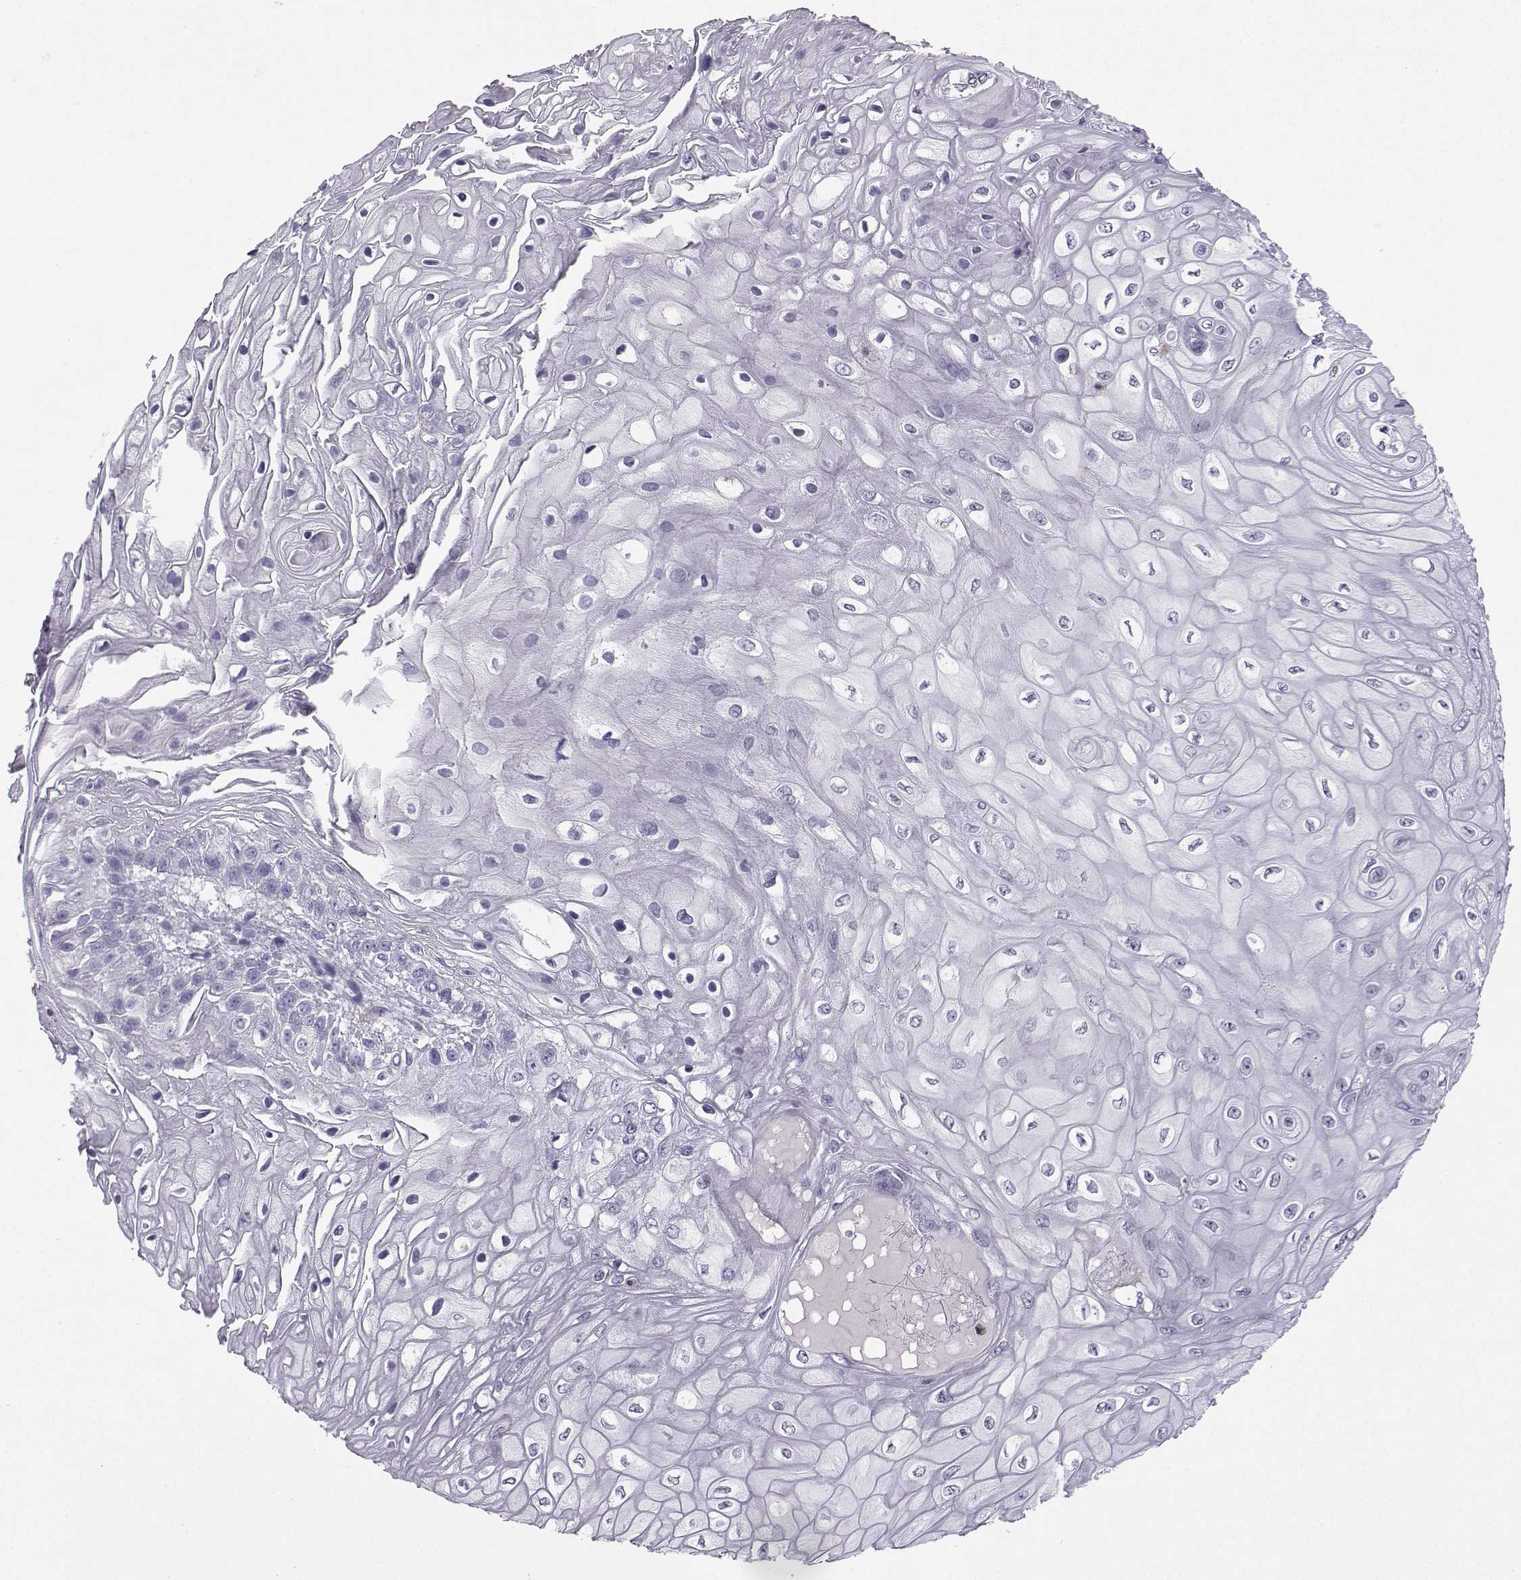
{"staining": {"intensity": "negative", "quantity": "none", "location": "none"}, "tissue": "skin cancer", "cell_type": "Tumor cells", "image_type": "cancer", "snomed": [{"axis": "morphology", "description": "Squamous cell carcinoma, NOS"}, {"axis": "topography", "description": "Skin"}], "caption": "High power microscopy photomicrograph of an immunohistochemistry image of squamous cell carcinoma (skin), revealing no significant expression in tumor cells.", "gene": "TBR1", "patient": {"sex": "male", "age": 62}}